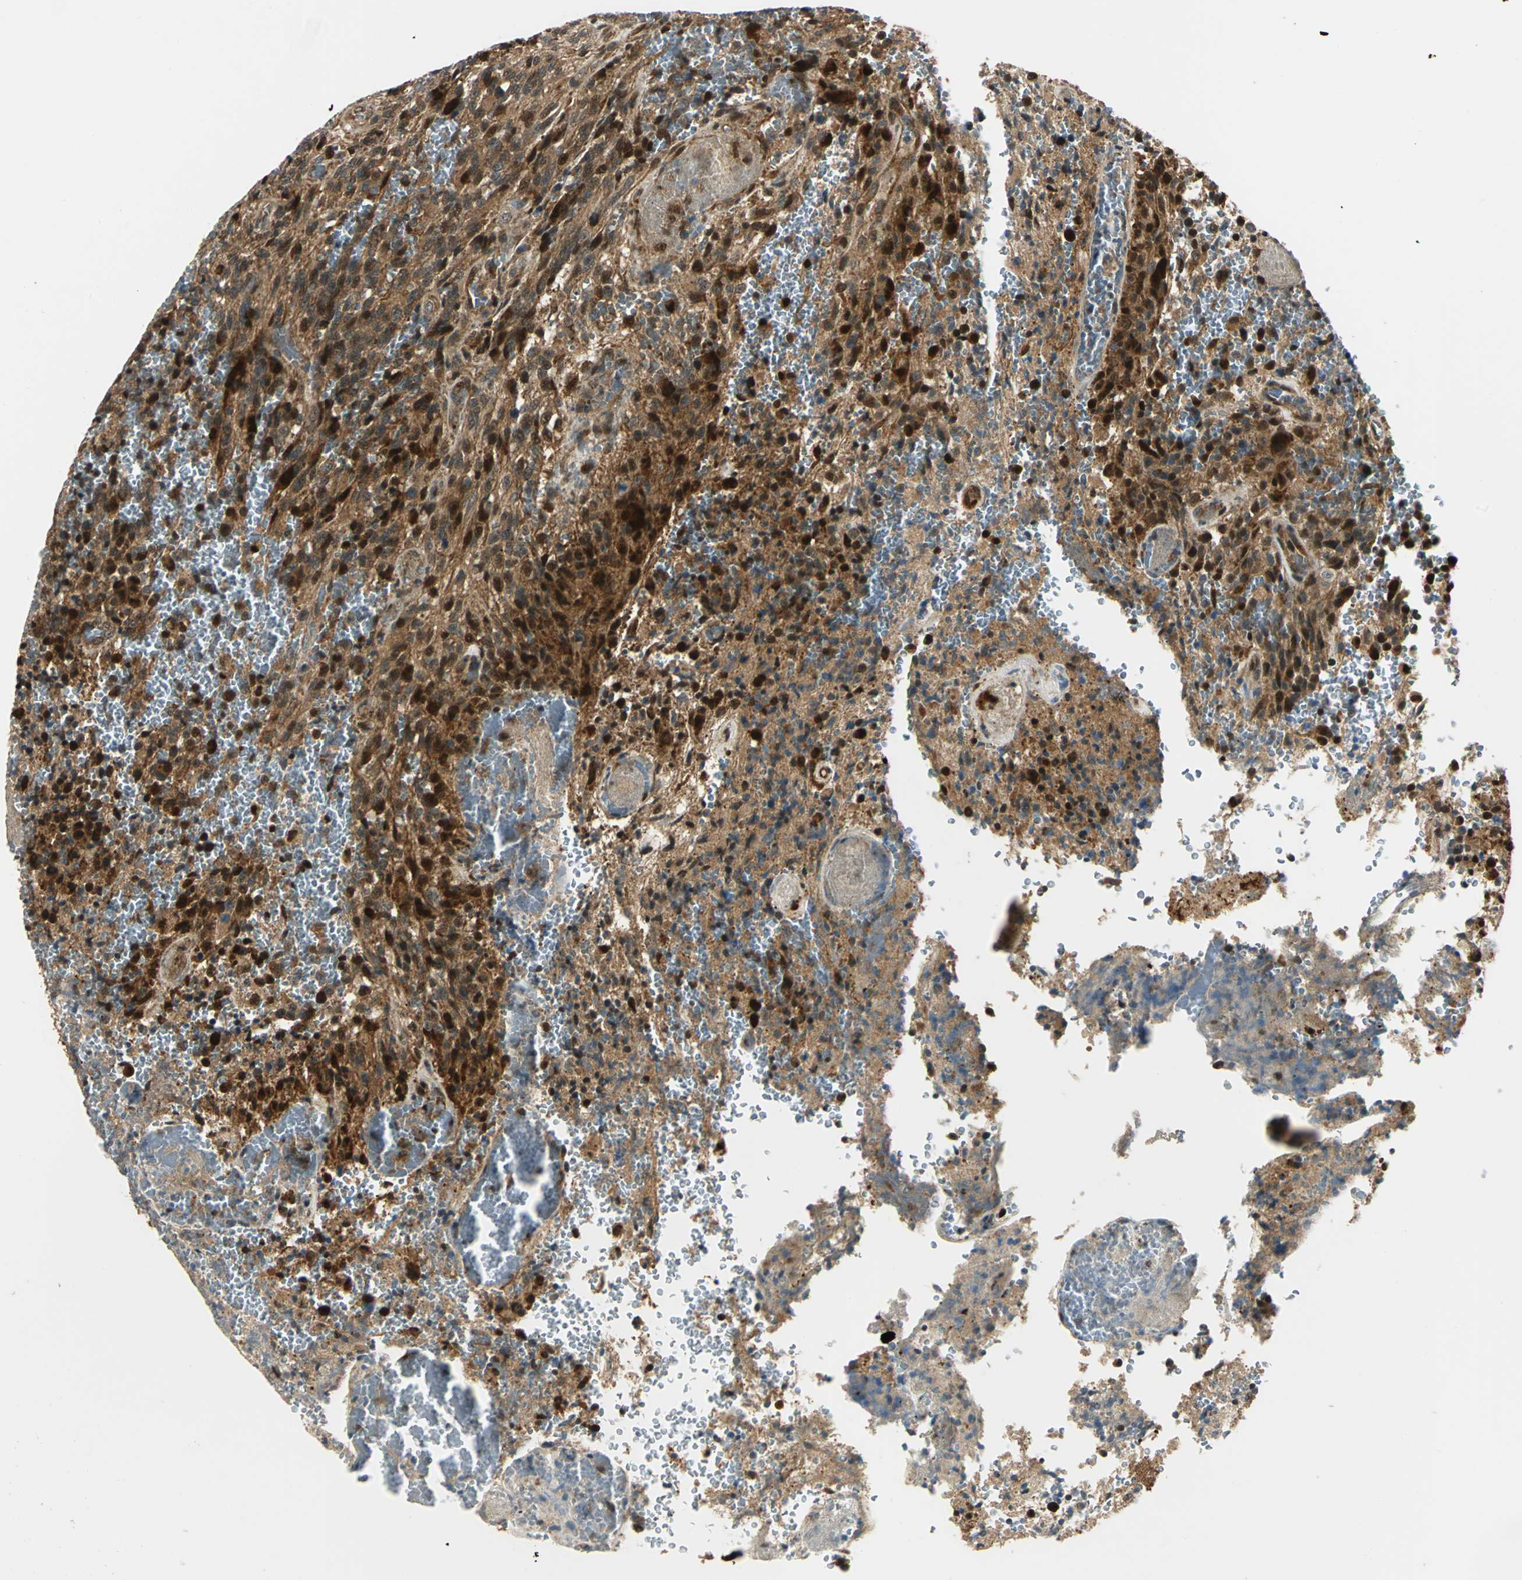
{"staining": {"intensity": "strong", "quantity": ">75%", "location": "cytoplasmic/membranous,nuclear"}, "tissue": "glioma", "cell_type": "Tumor cells", "image_type": "cancer", "snomed": [{"axis": "morphology", "description": "Normal tissue, NOS"}, {"axis": "morphology", "description": "Glioma, malignant, High grade"}, {"axis": "topography", "description": "Cerebral cortex"}], "caption": "Protein positivity by immunohistochemistry (IHC) displays strong cytoplasmic/membranous and nuclear expression in about >75% of tumor cells in glioma.", "gene": "PPP1R13L", "patient": {"sex": "male", "age": 56}}